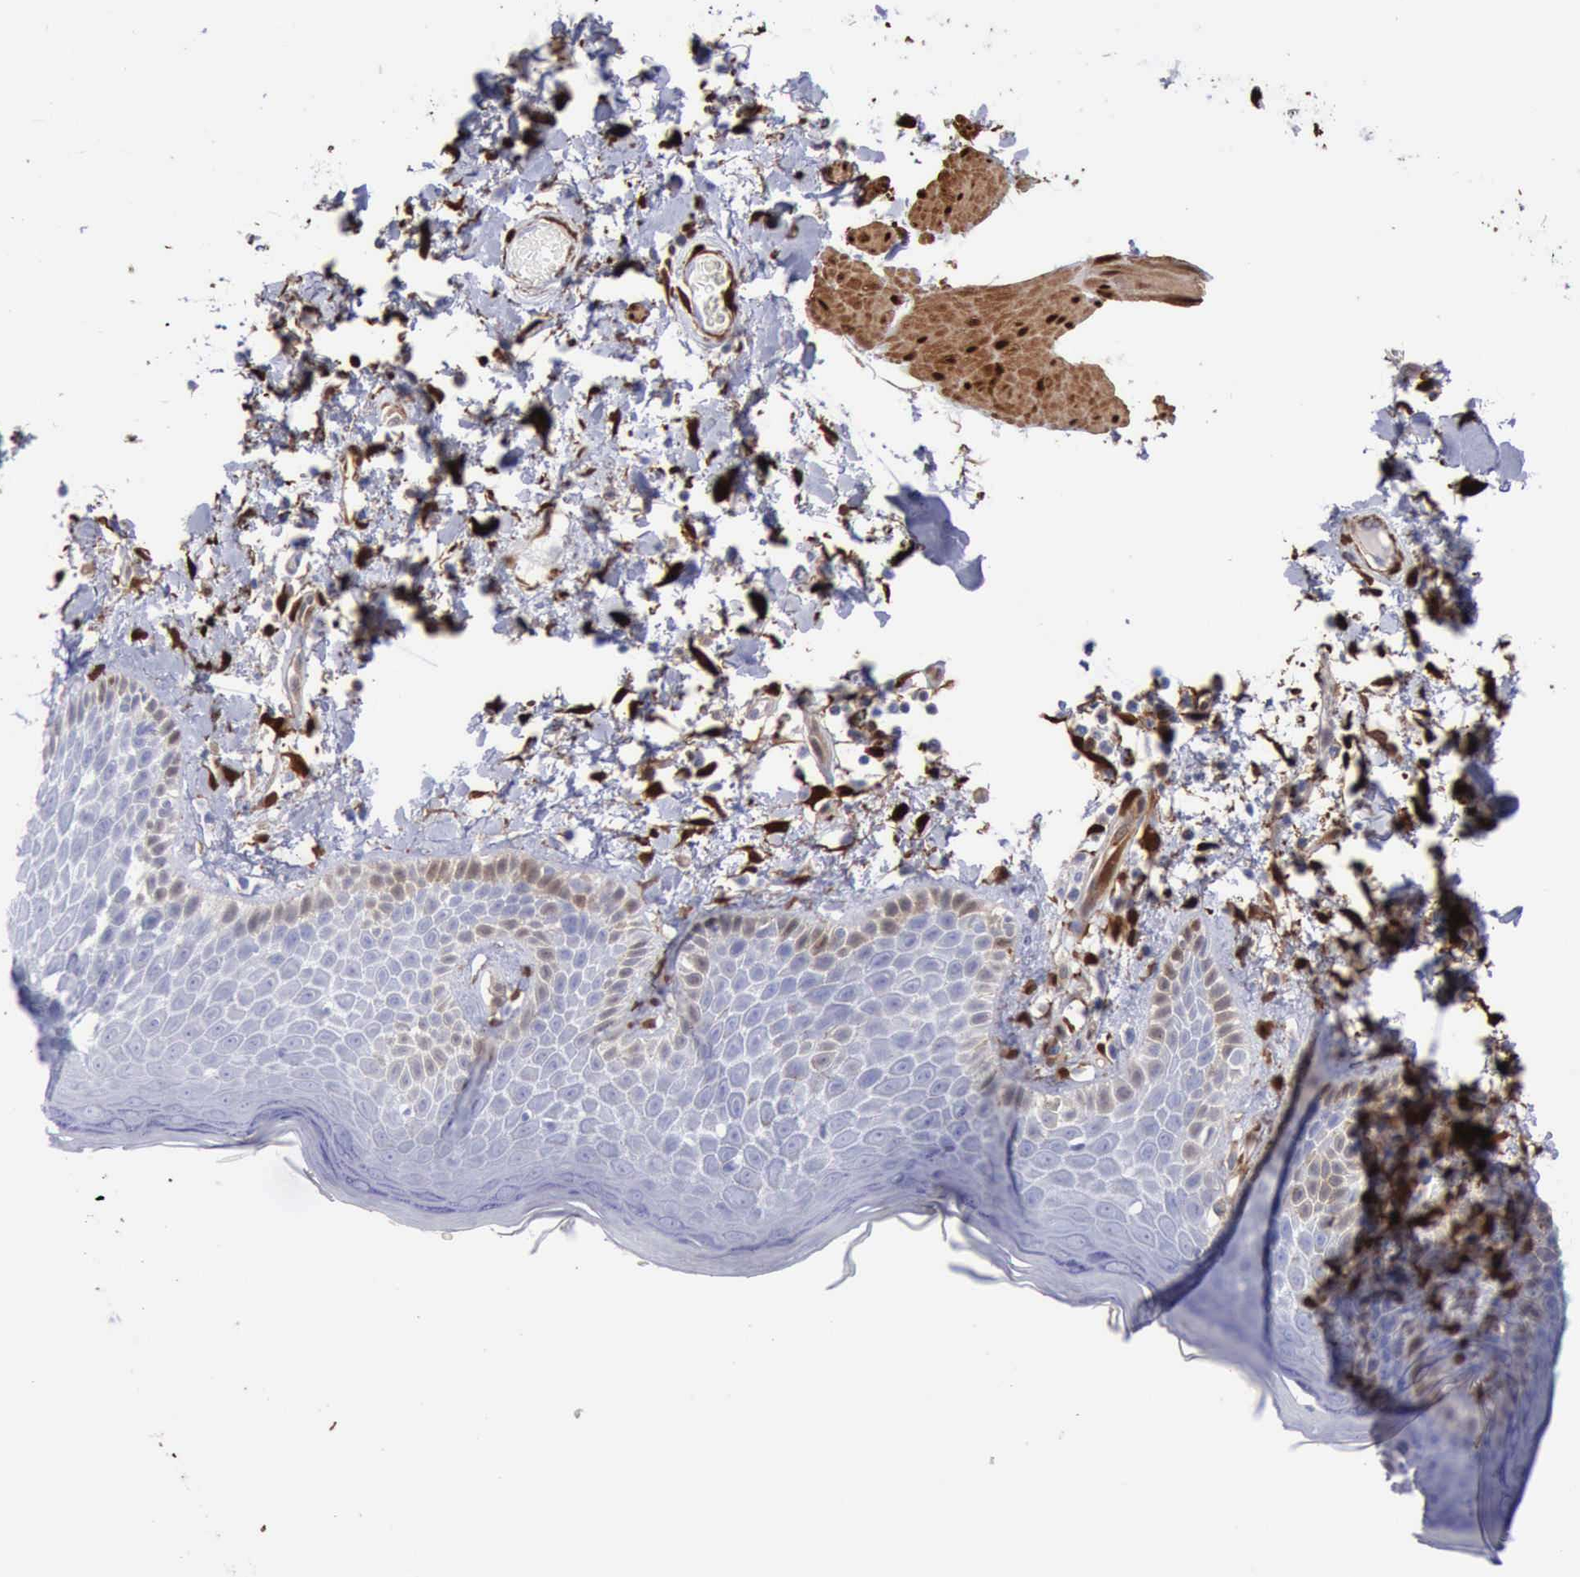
{"staining": {"intensity": "negative", "quantity": "none", "location": "none"}, "tissue": "skin", "cell_type": "Epidermal cells", "image_type": "normal", "snomed": [{"axis": "morphology", "description": "Normal tissue, NOS"}, {"axis": "topography", "description": "Anal"}], "caption": "IHC histopathology image of normal human skin stained for a protein (brown), which reveals no positivity in epidermal cells.", "gene": "FHL1", "patient": {"sex": "female", "age": 78}}